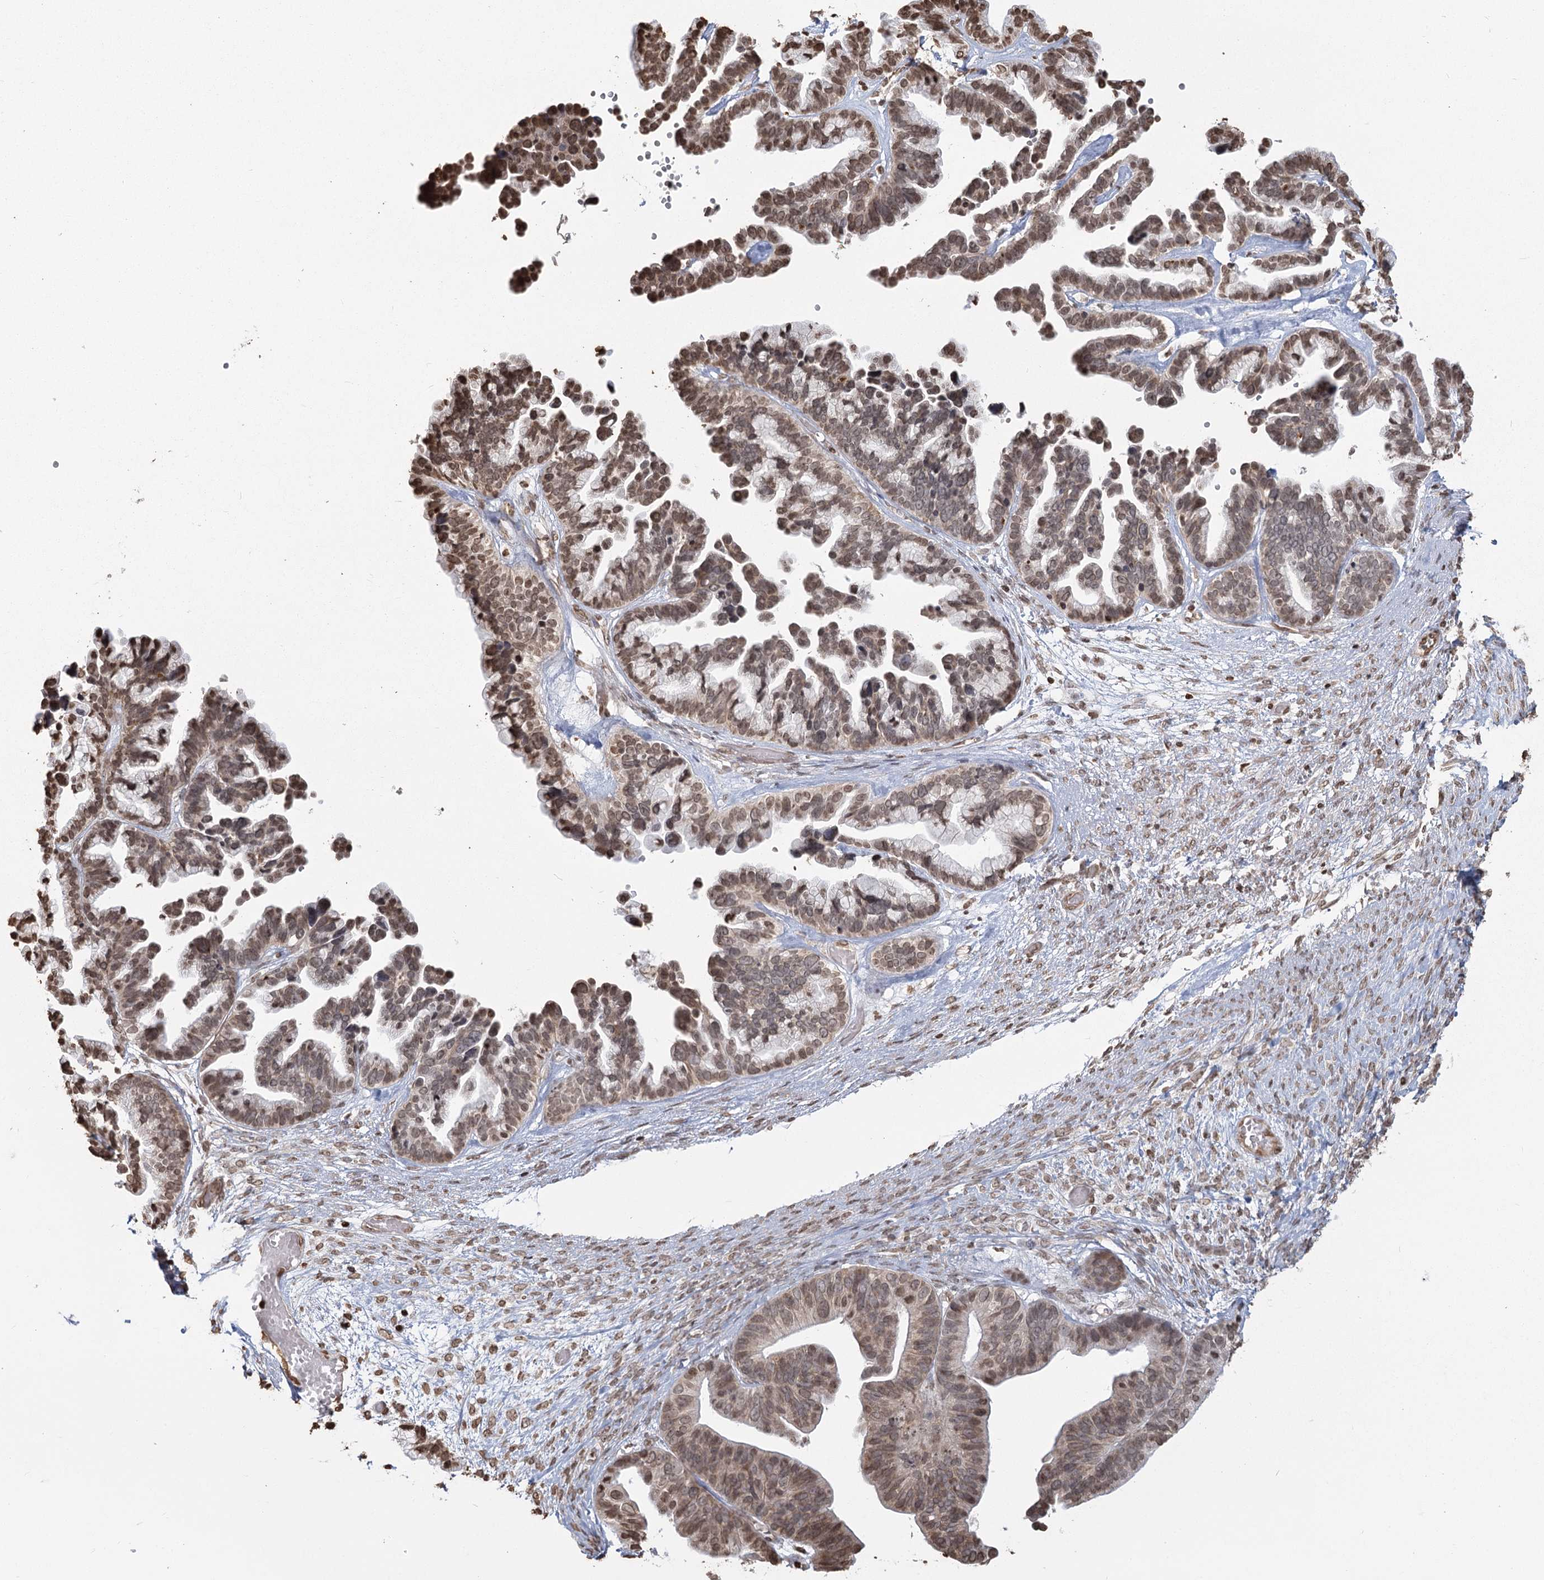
{"staining": {"intensity": "moderate", "quantity": "25%-75%", "location": "nuclear"}, "tissue": "ovarian cancer", "cell_type": "Tumor cells", "image_type": "cancer", "snomed": [{"axis": "morphology", "description": "Cystadenocarcinoma, serous, NOS"}, {"axis": "topography", "description": "Ovary"}], "caption": "Brown immunohistochemical staining in human serous cystadenocarcinoma (ovarian) exhibits moderate nuclear expression in about 25%-75% of tumor cells.", "gene": "FAM13A", "patient": {"sex": "female", "age": 56}}